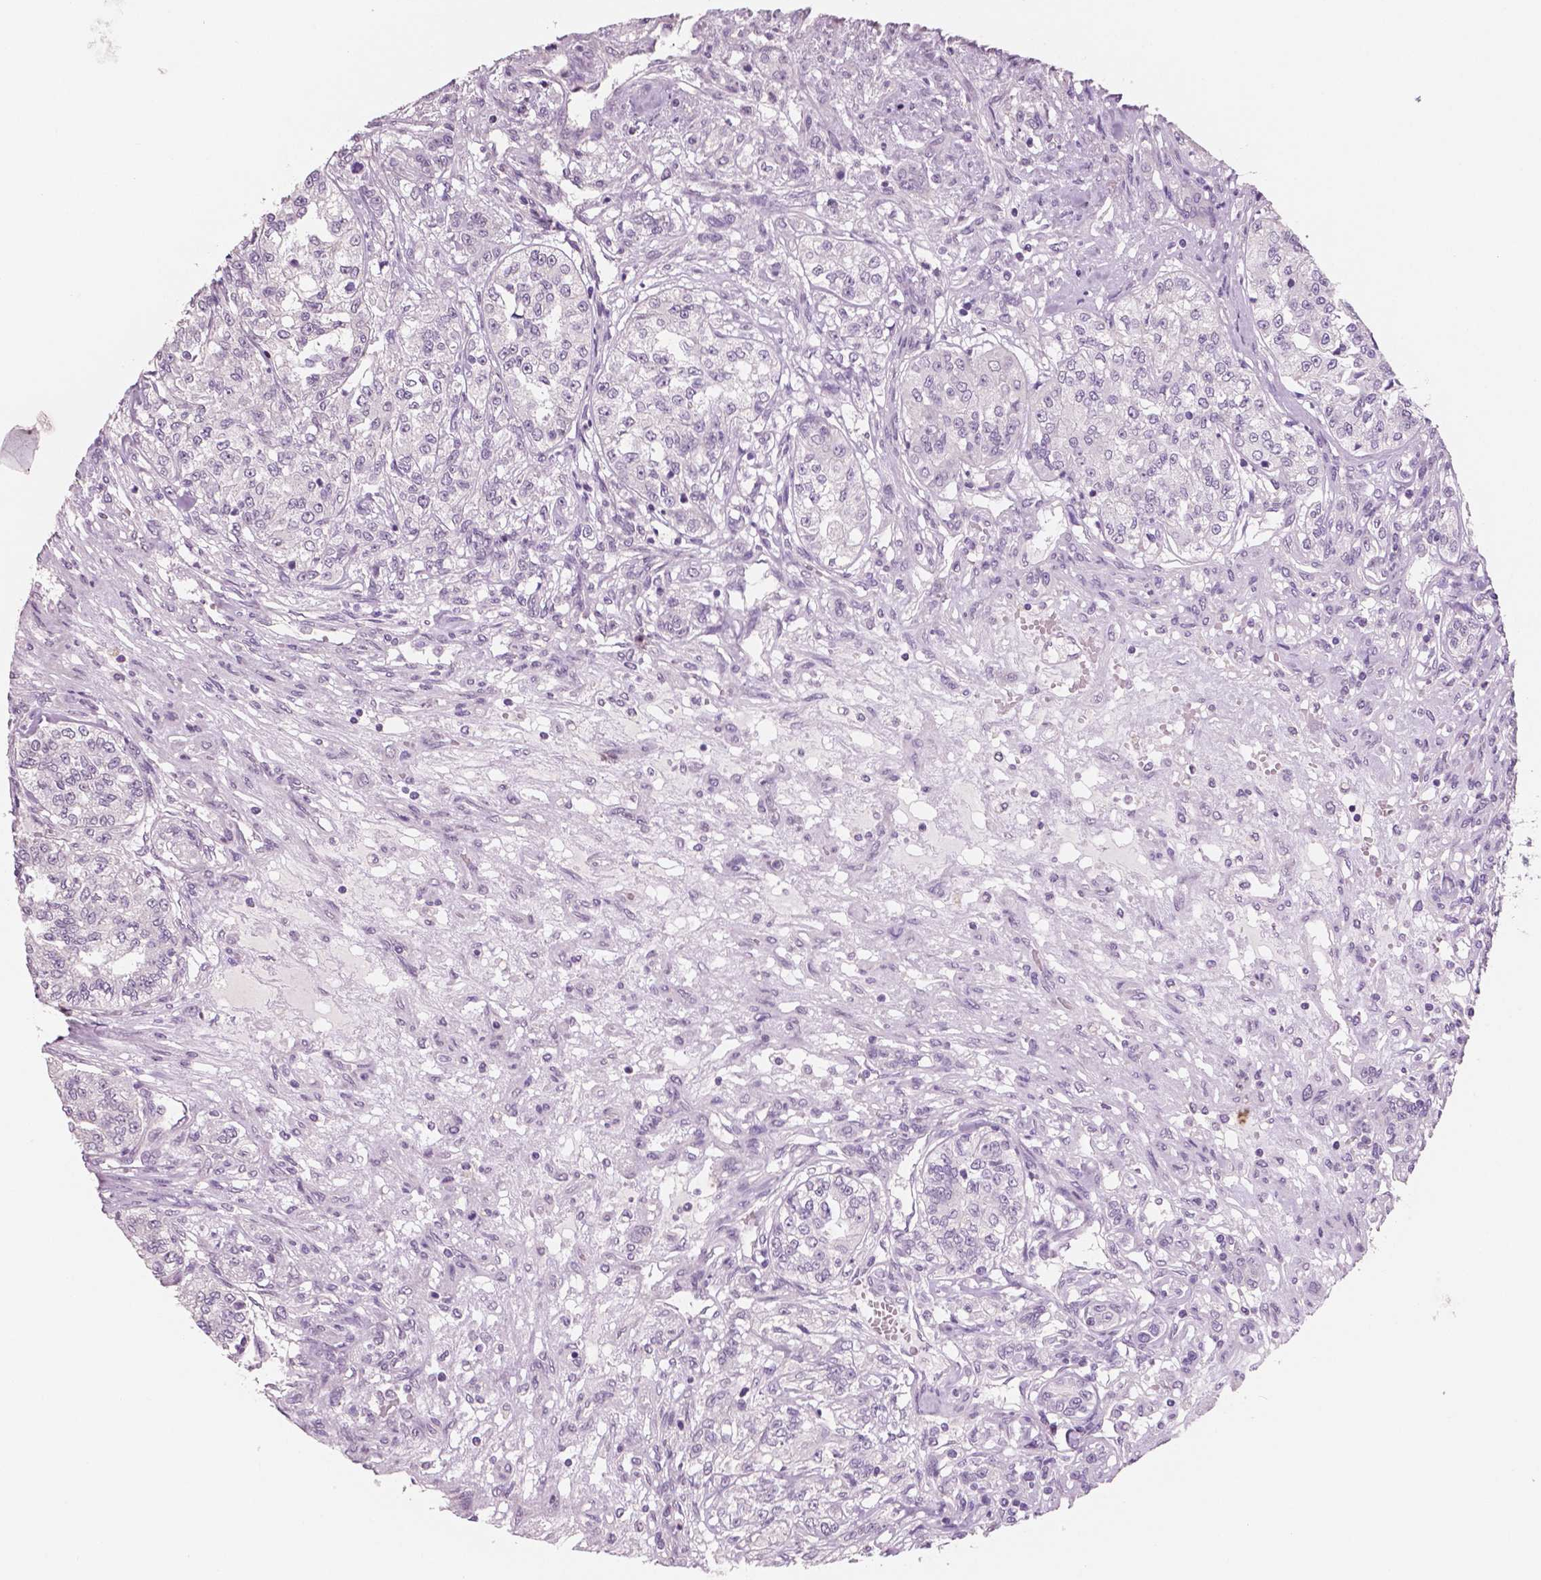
{"staining": {"intensity": "negative", "quantity": "none", "location": "none"}, "tissue": "renal cancer", "cell_type": "Tumor cells", "image_type": "cancer", "snomed": [{"axis": "morphology", "description": "Adenocarcinoma, NOS"}, {"axis": "topography", "description": "Kidney"}], "caption": "Human renal cancer stained for a protein using immunohistochemistry (IHC) displays no positivity in tumor cells.", "gene": "NECAB2", "patient": {"sex": "female", "age": 63}}